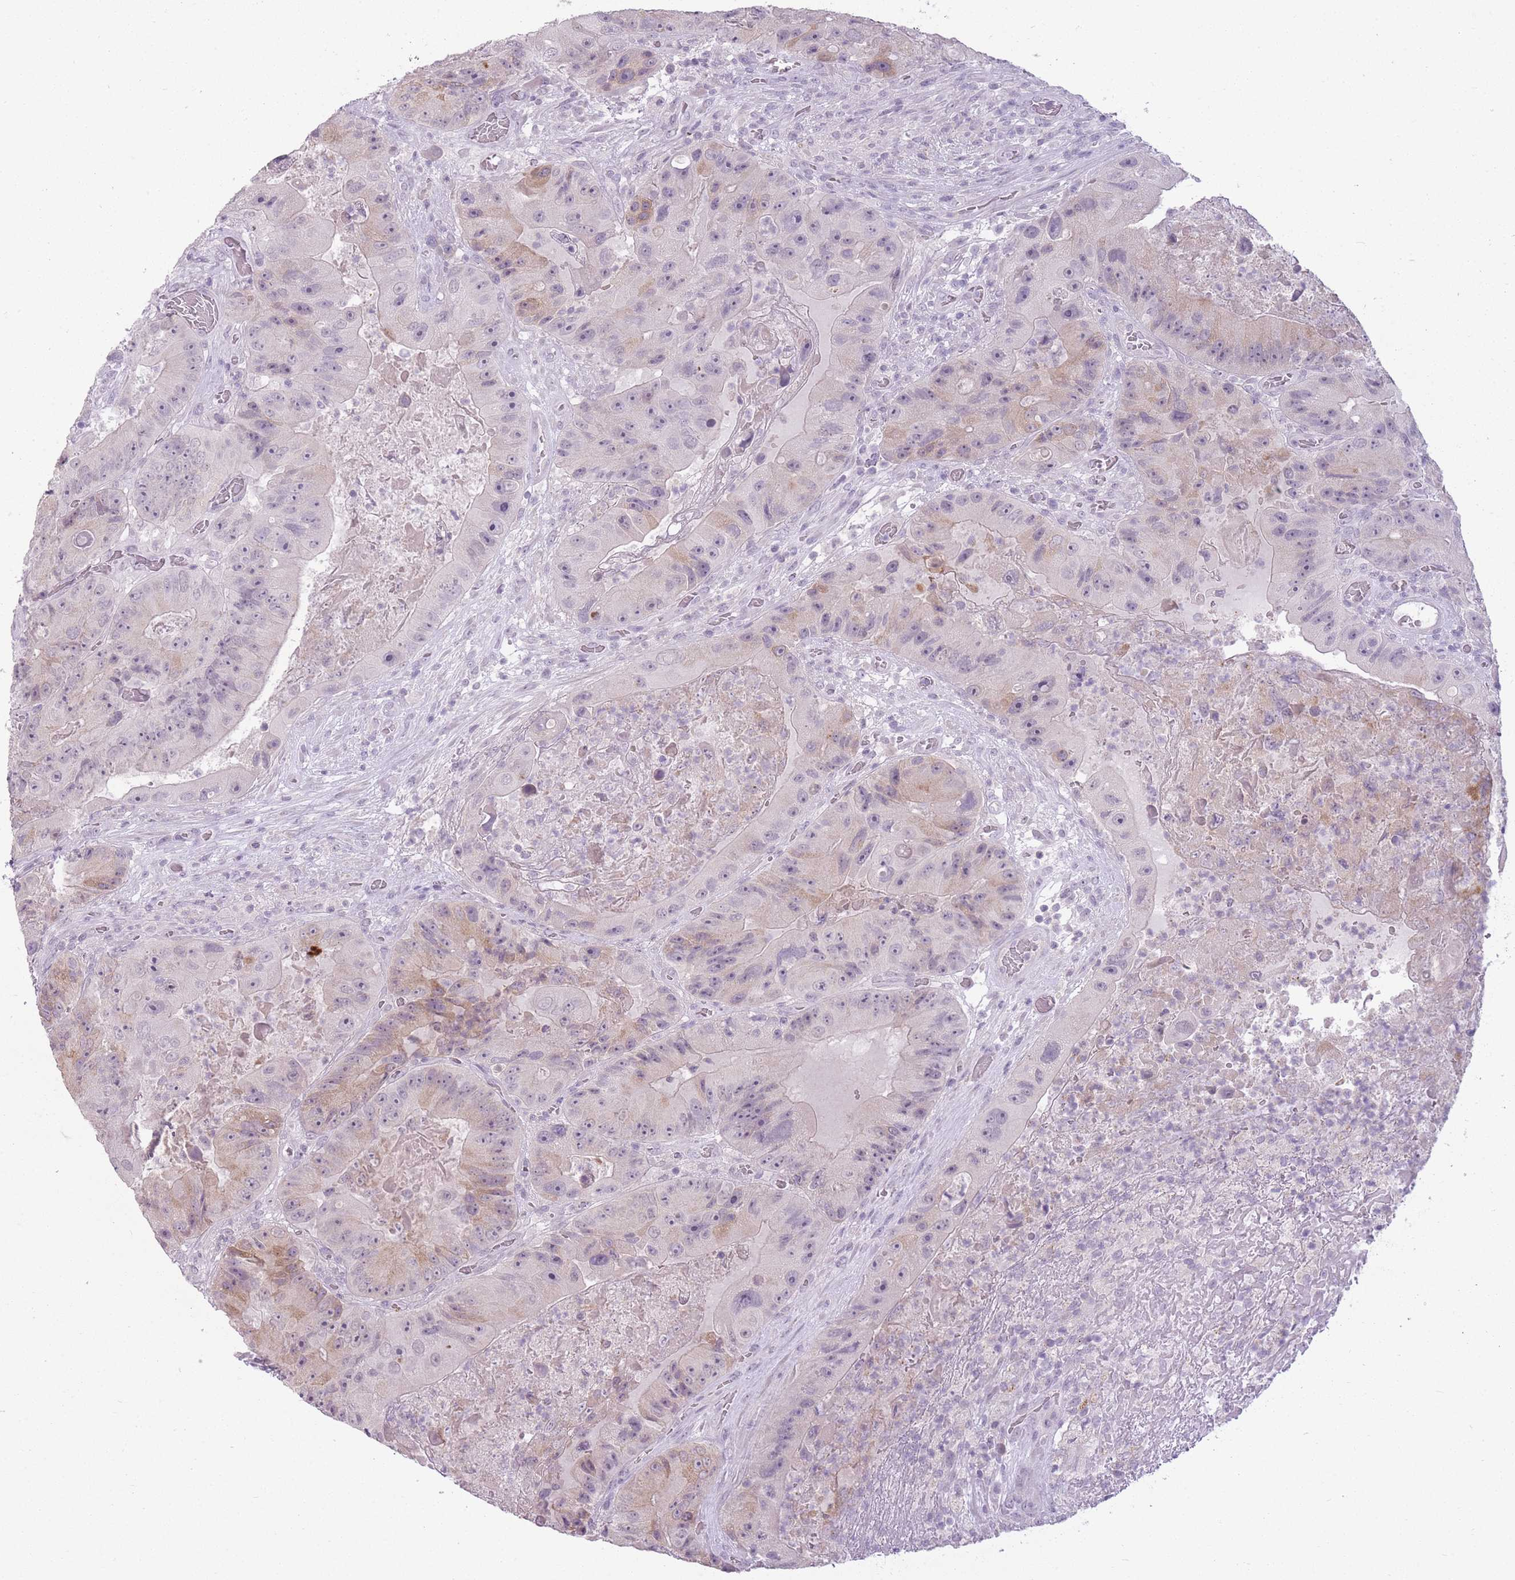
{"staining": {"intensity": "weak", "quantity": "<25%", "location": "cytoplasmic/membranous"}, "tissue": "colorectal cancer", "cell_type": "Tumor cells", "image_type": "cancer", "snomed": [{"axis": "morphology", "description": "Adenocarcinoma, NOS"}, {"axis": "topography", "description": "Colon"}], "caption": "Image shows no protein expression in tumor cells of adenocarcinoma (colorectal) tissue.", "gene": "ZBTB24", "patient": {"sex": "female", "age": 86}}